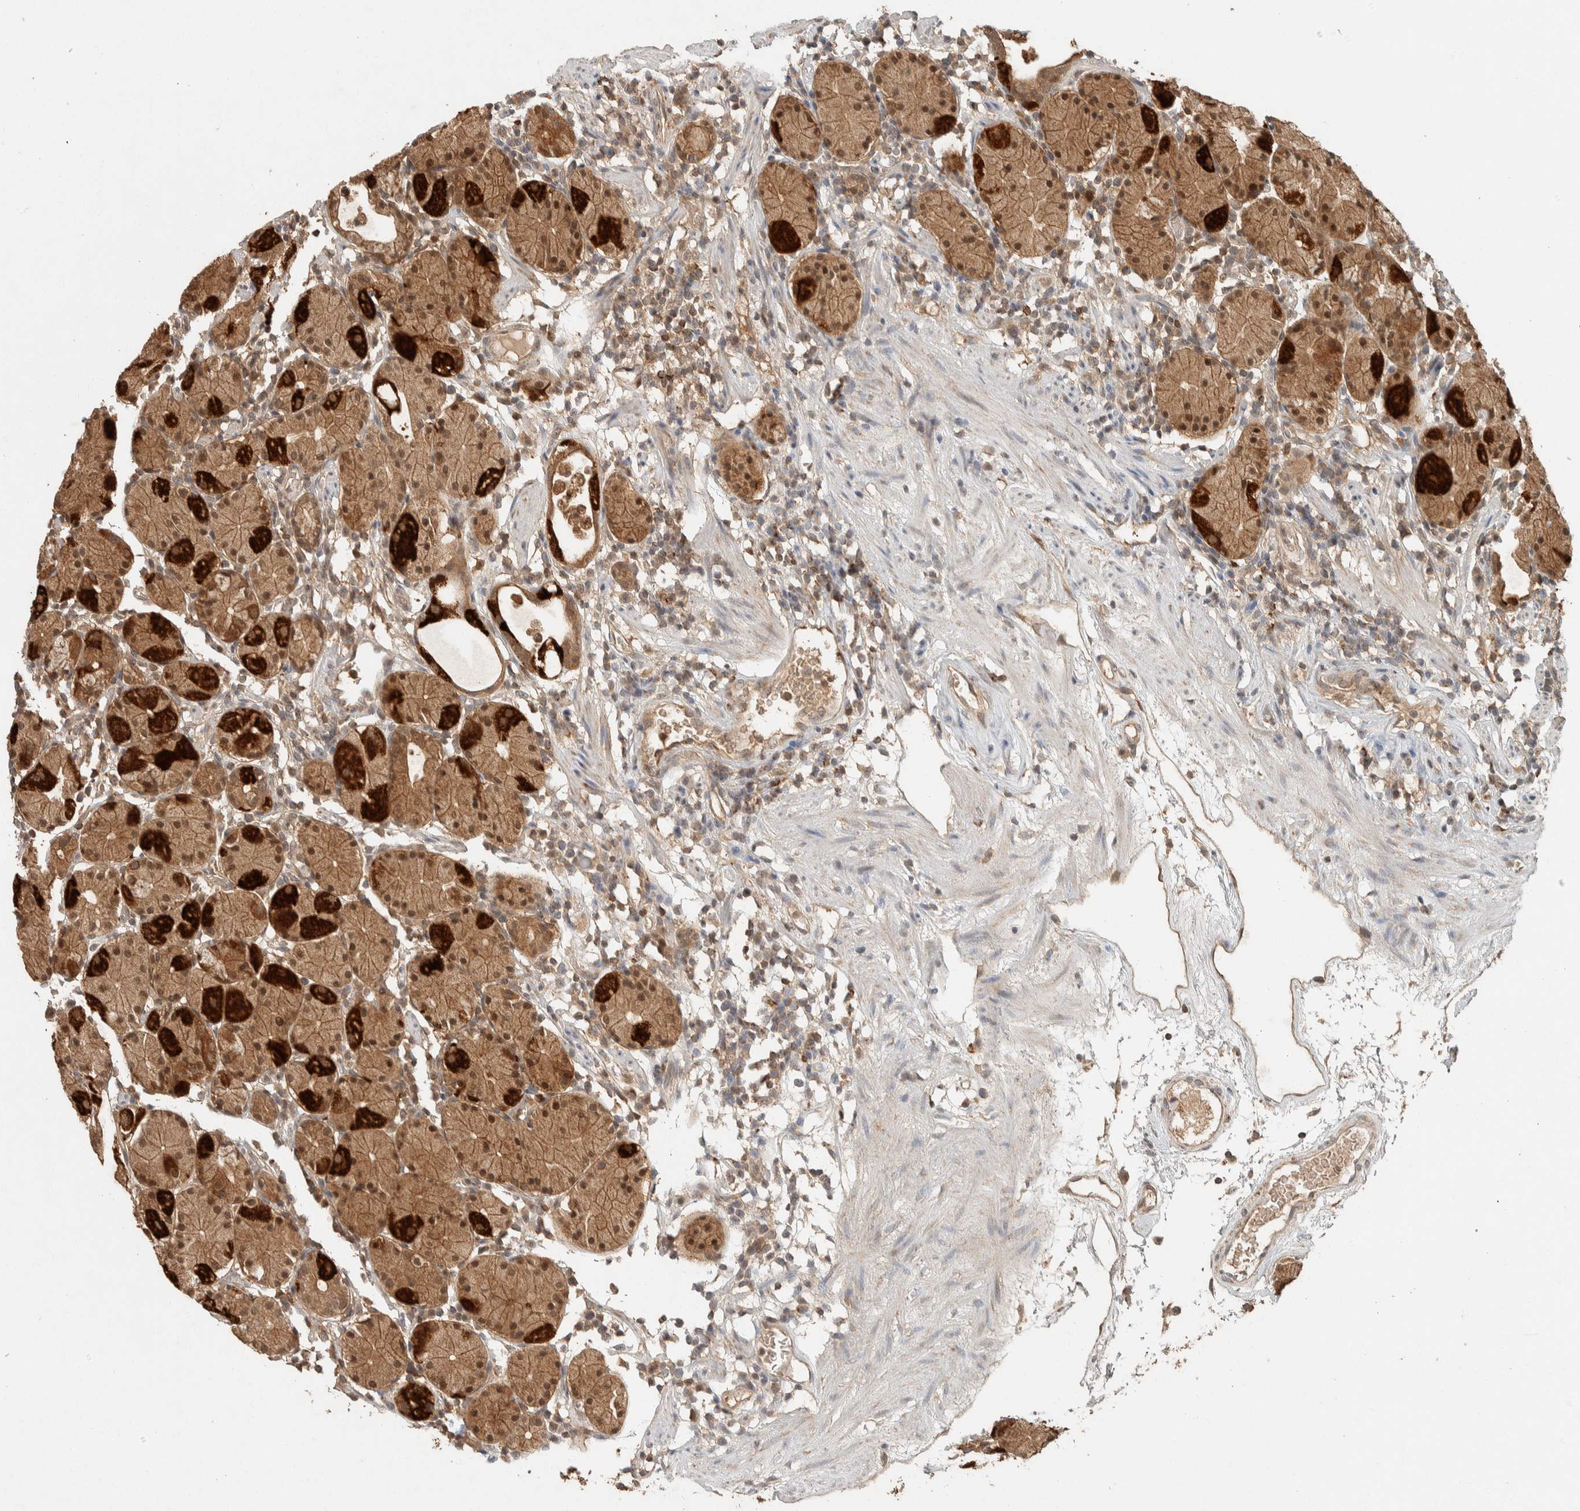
{"staining": {"intensity": "moderate", "quantity": ">75%", "location": "cytoplasmic/membranous"}, "tissue": "stomach", "cell_type": "Glandular cells", "image_type": "normal", "snomed": [{"axis": "morphology", "description": "Normal tissue, NOS"}, {"axis": "topography", "description": "Stomach"}, {"axis": "topography", "description": "Stomach, lower"}], "caption": "Immunohistochemistry (IHC) photomicrograph of benign stomach stained for a protein (brown), which displays medium levels of moderate cytoplasmic/membranous expression in approximately >75% of glandular cells.", "gene": "ZNF567", "patient": {"sex": "female", "age": 75}}